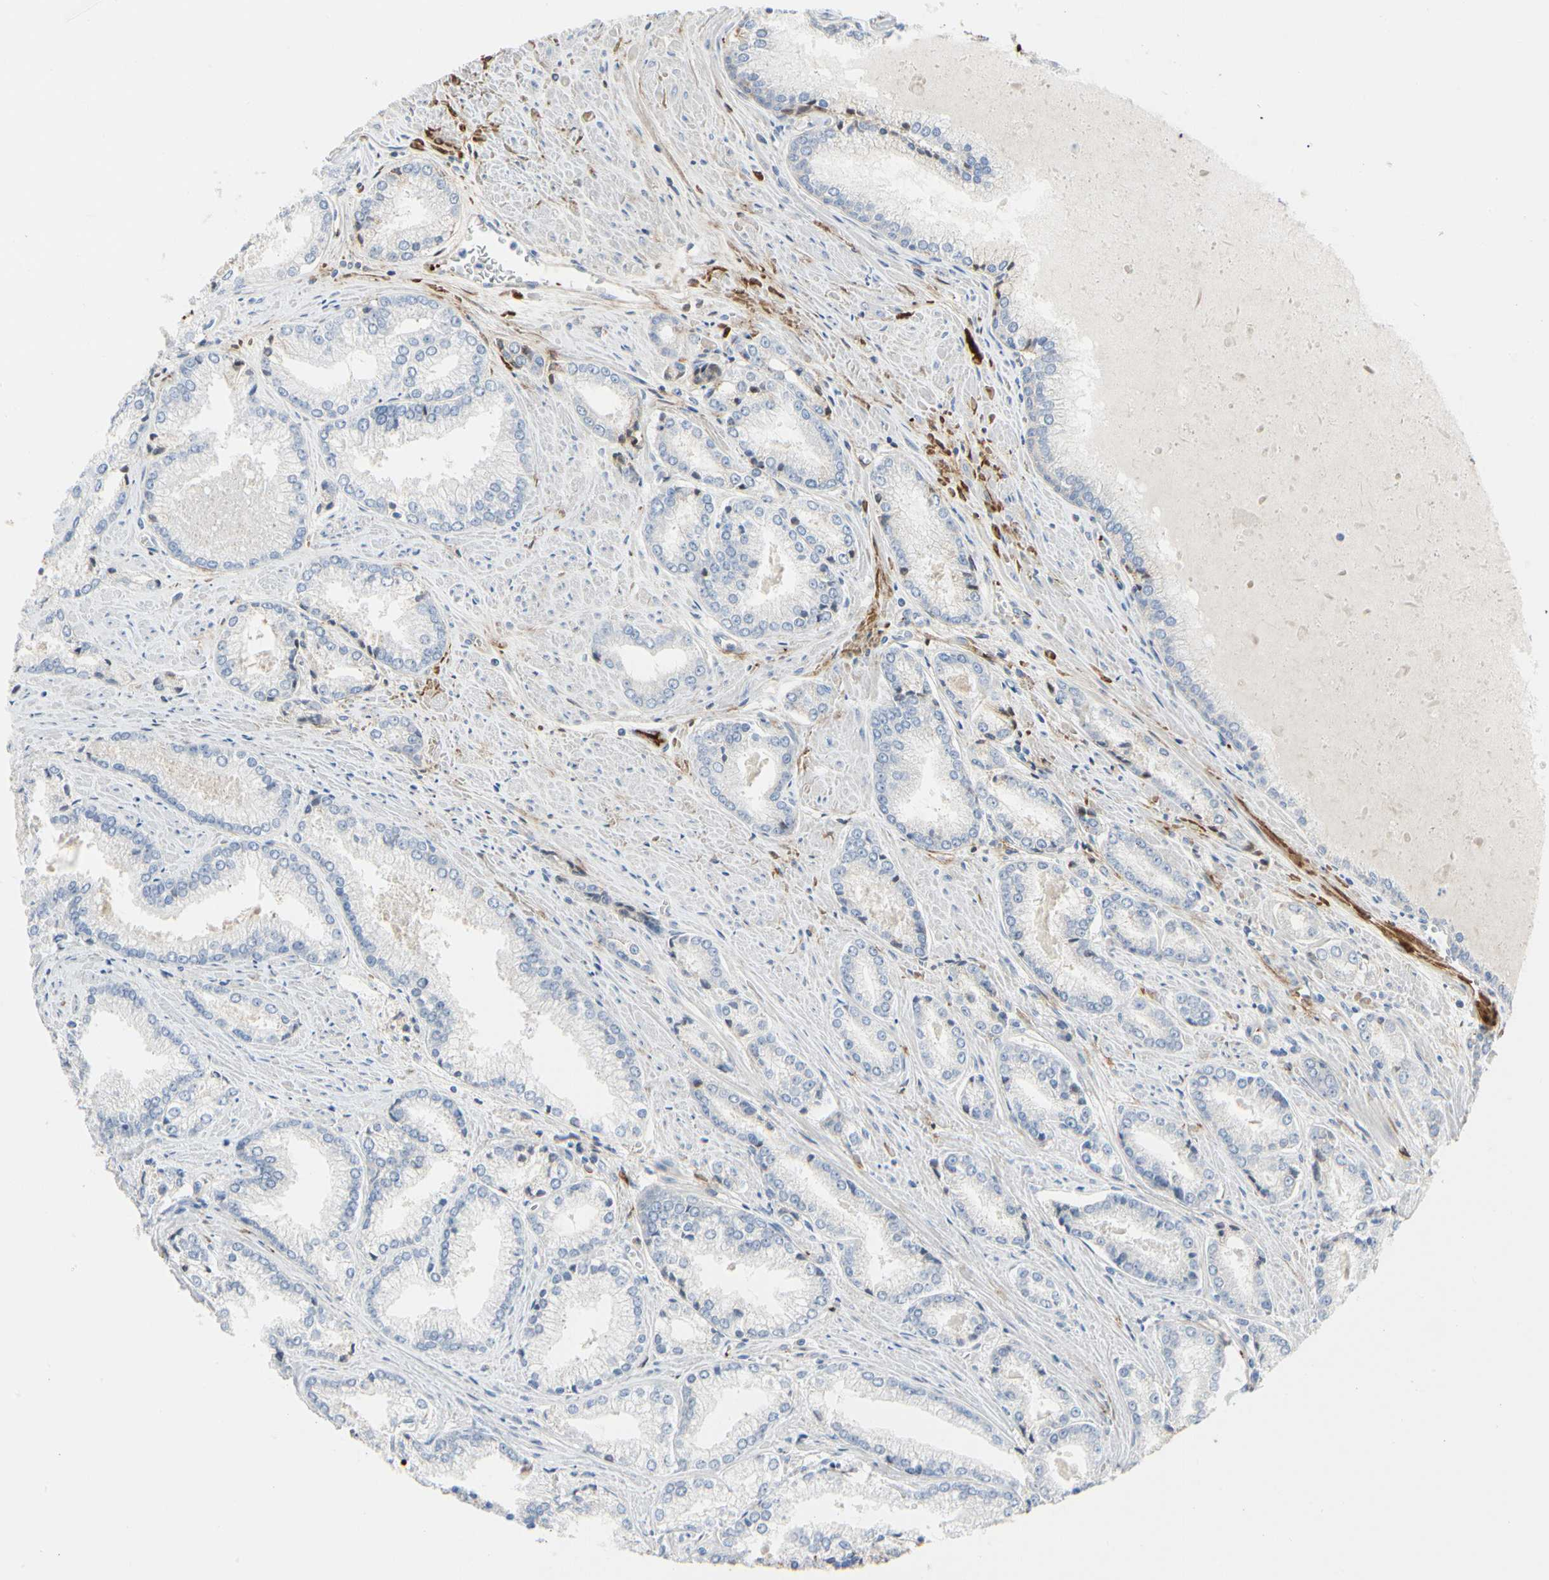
{"staining": {"intensity": "negative", "quantity": "none", "location": "none"}, "tissue": "prostate cancer", "cell_type": "Tumor cells", "image_type": "cancer", "snomed": [{"axis": "morphology", "description": "Adenocarcinoma, Low grade"}, {"axis": "topography", "description": "Prostate"}], "caption": "The immunohistochemistry micrograph has no significant expression in tumor cells of prostate adenocarcinoma (low-grade) tissue. (IHC, brightfield microscopy, high magnification).", "gene": "FGB", "patient": {"sex": "male", "age": 64}}